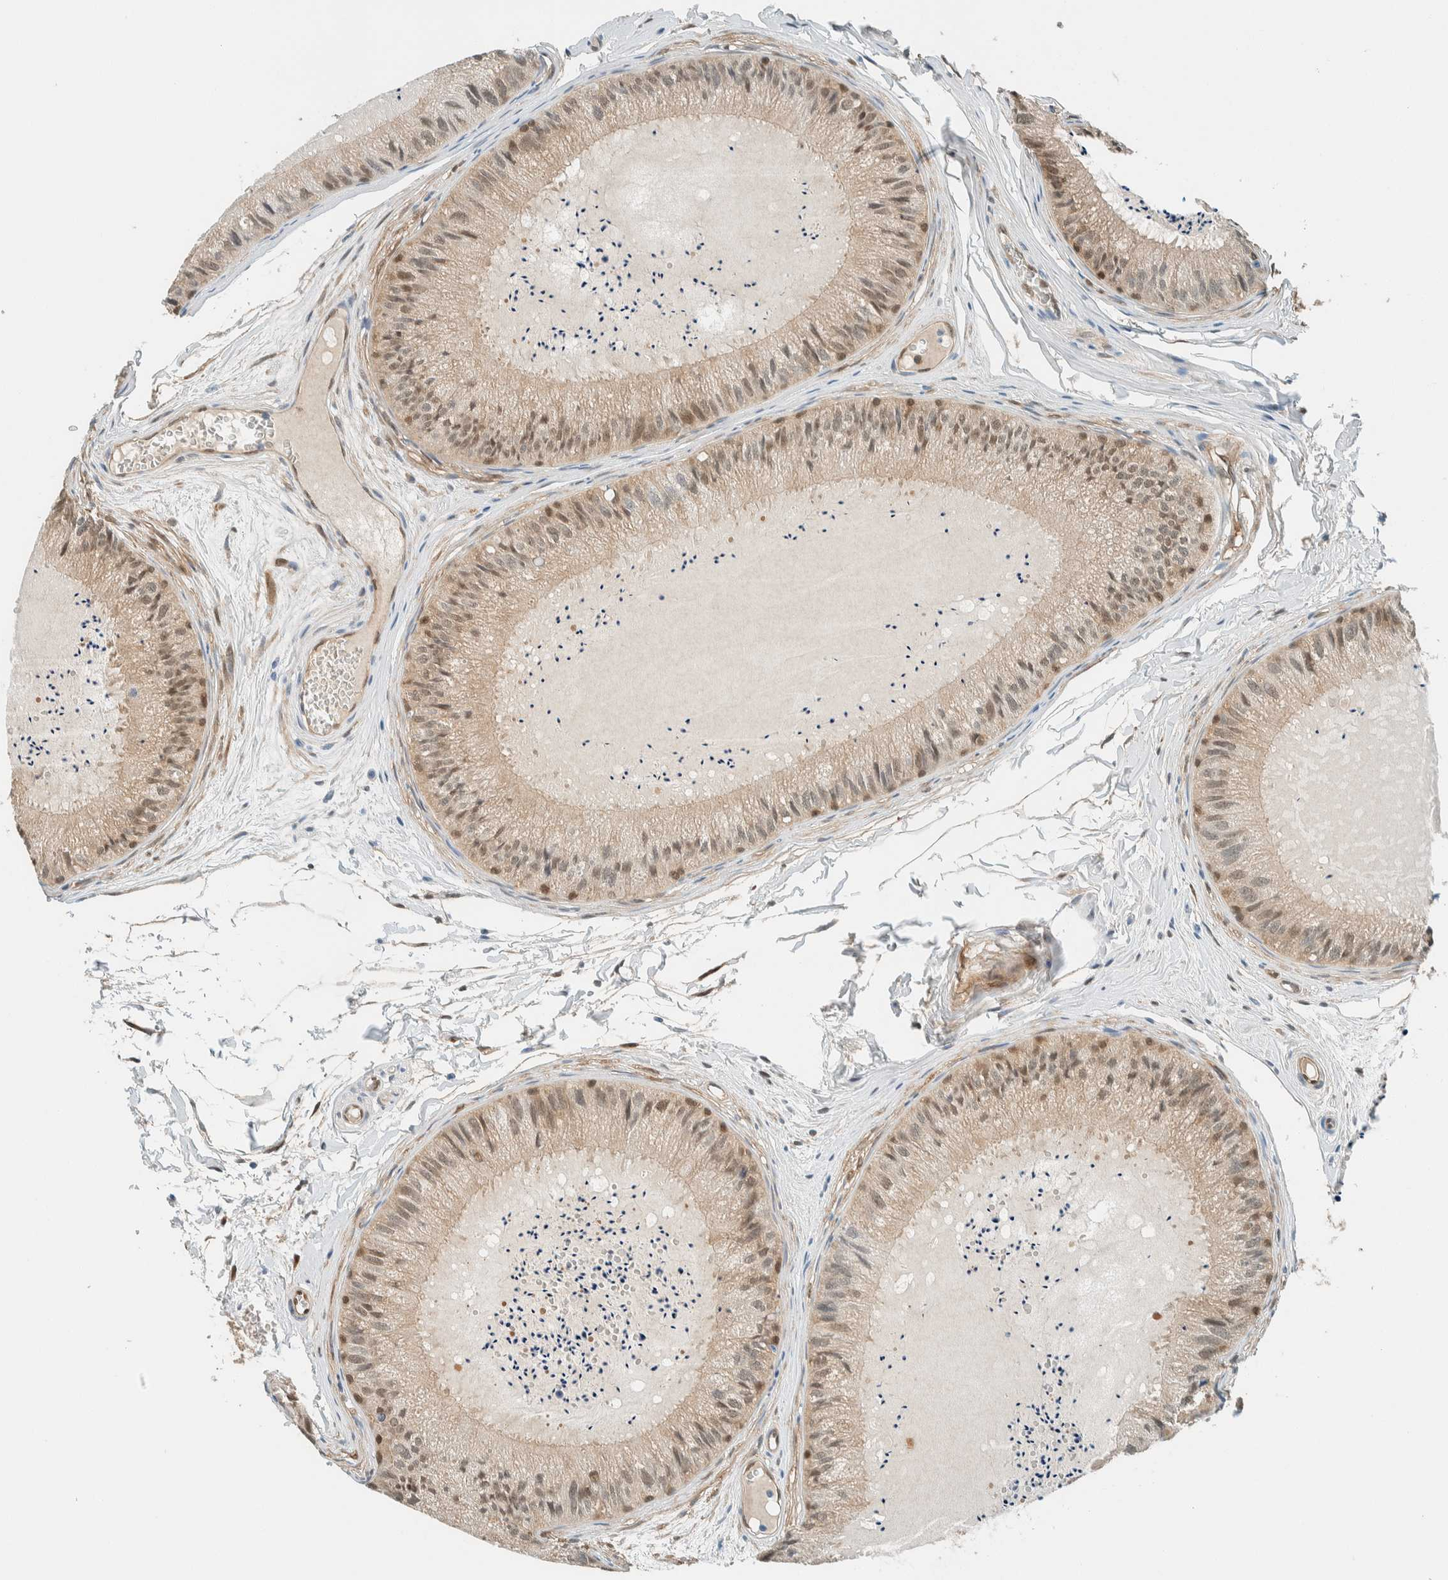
{"staining": {"intensity": "moderate", "quantity": "25%-75%", "location": "cytoplasmic/membranous,nuclear"}, "tissue": "epididymis", "cell_type": "Glandular cells", "image_type": "normal", "snomed": [{"axis": "morphology", "description": "Normal tissue, NOS"}, {"axis": "topography", "description": "Epididymis"}], "caption": "Immunohistochemistry (IHC) of benign human epididymis exhibits medium levels of moderate cytoplasmic/membranous,nuclear expression in approximately 25%-75% of glandular cells. Nuclei are stained in blue.", "gene": "NXN", "patient": {"sex": "male", "age": 31}}